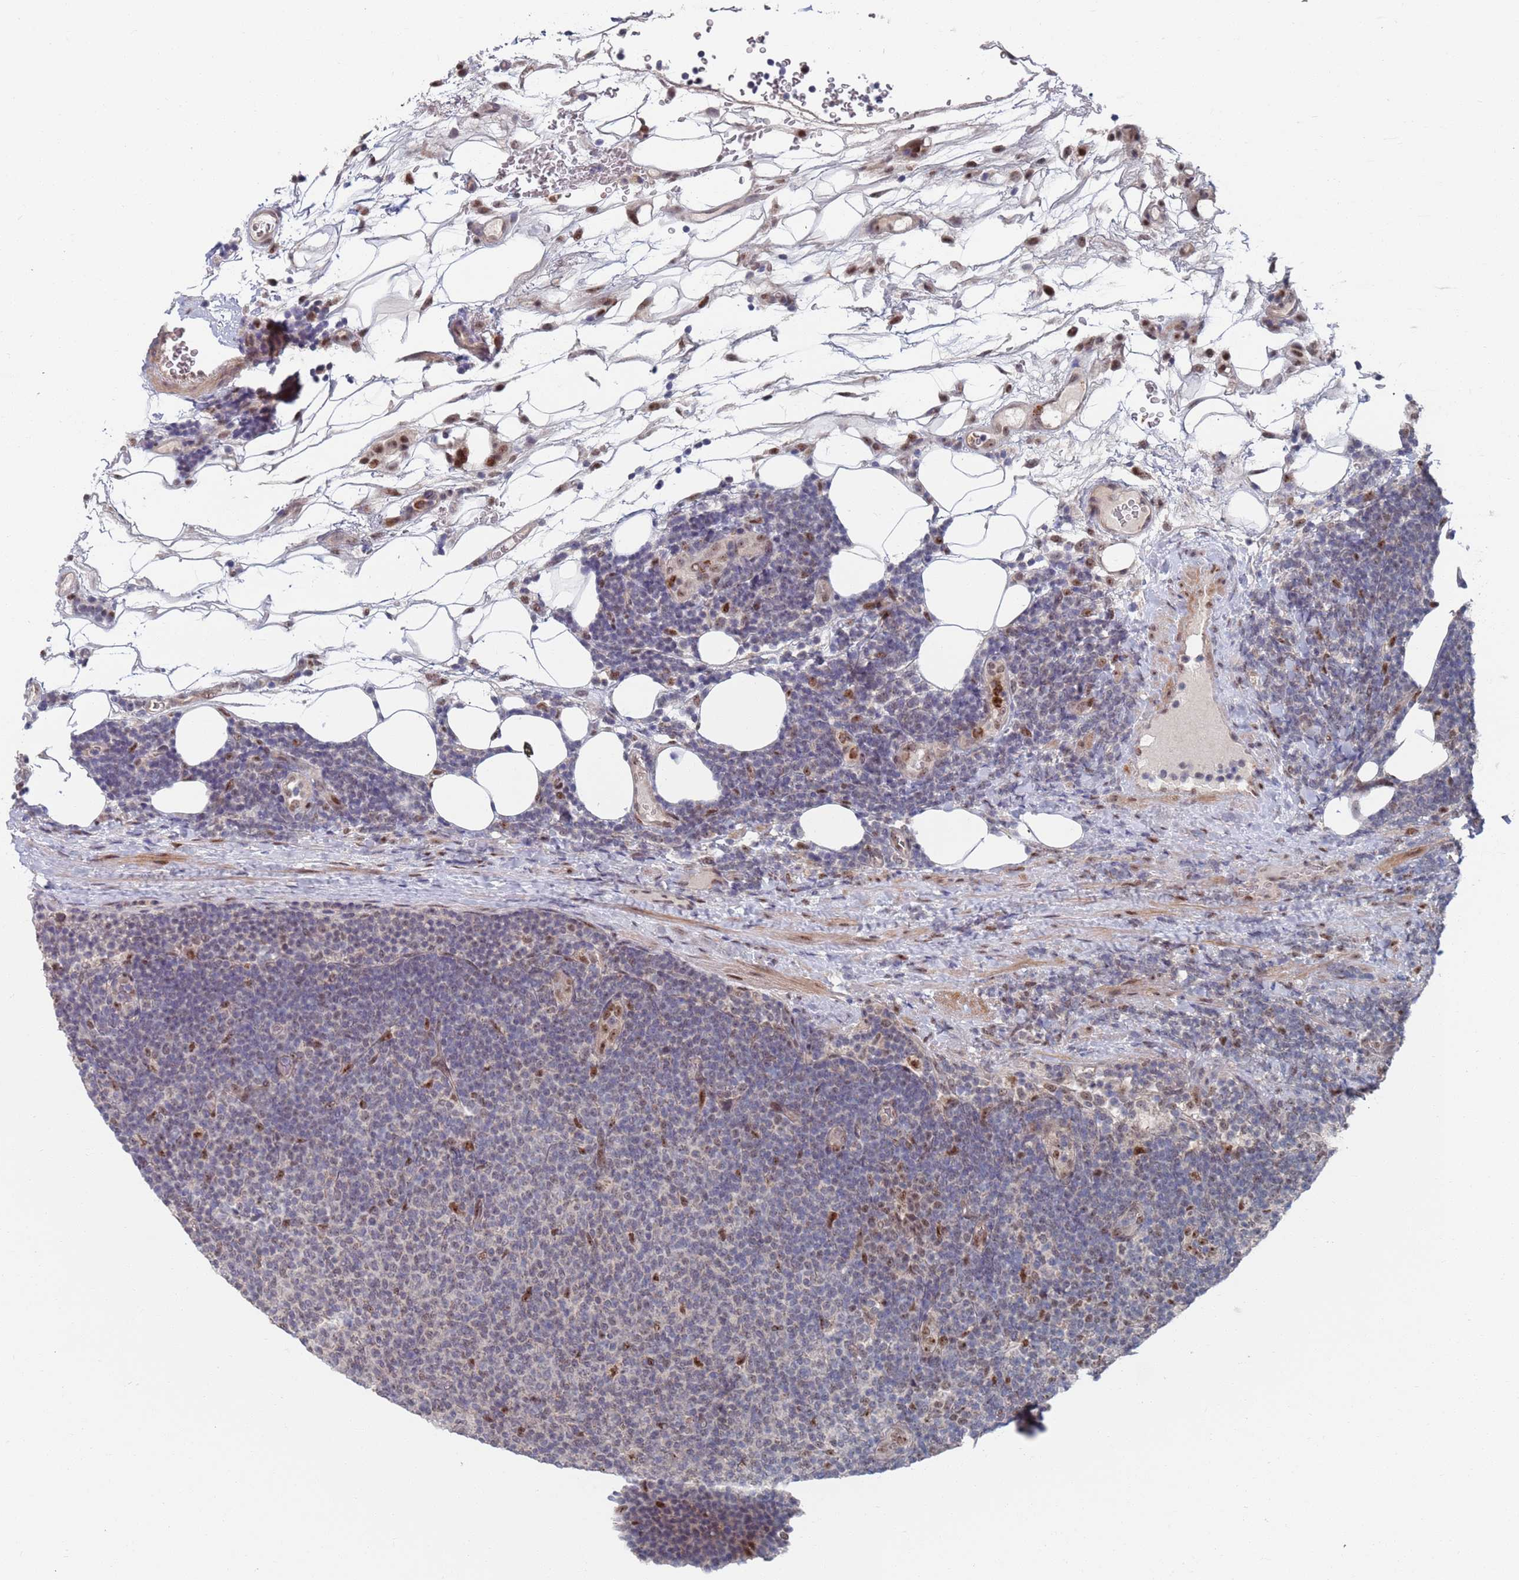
{"staining": {"intensity": "negative", "quantity": "none", "location": "none"}, "tissue": "lymphoma", "cell_type": "Tumor cells", "image_type": "cancer", "snomed": [{"axis": "morphology", "description": "Malignant lymphoma, non-Hodgkin's type, Low grade"}, {"axis": "topography", "description": "Lymph node"}], "caption": "This photomicrograph is of malignant lymphoma, non-Hodgkin's type (low-grade) stained with immunohistochemistry to label a protein in brown with the nuclei are counter-stained blue. There is no positivity in tumor cells.", "gene": "RPP25", "patient": {"sex": "male", "age": 66}}